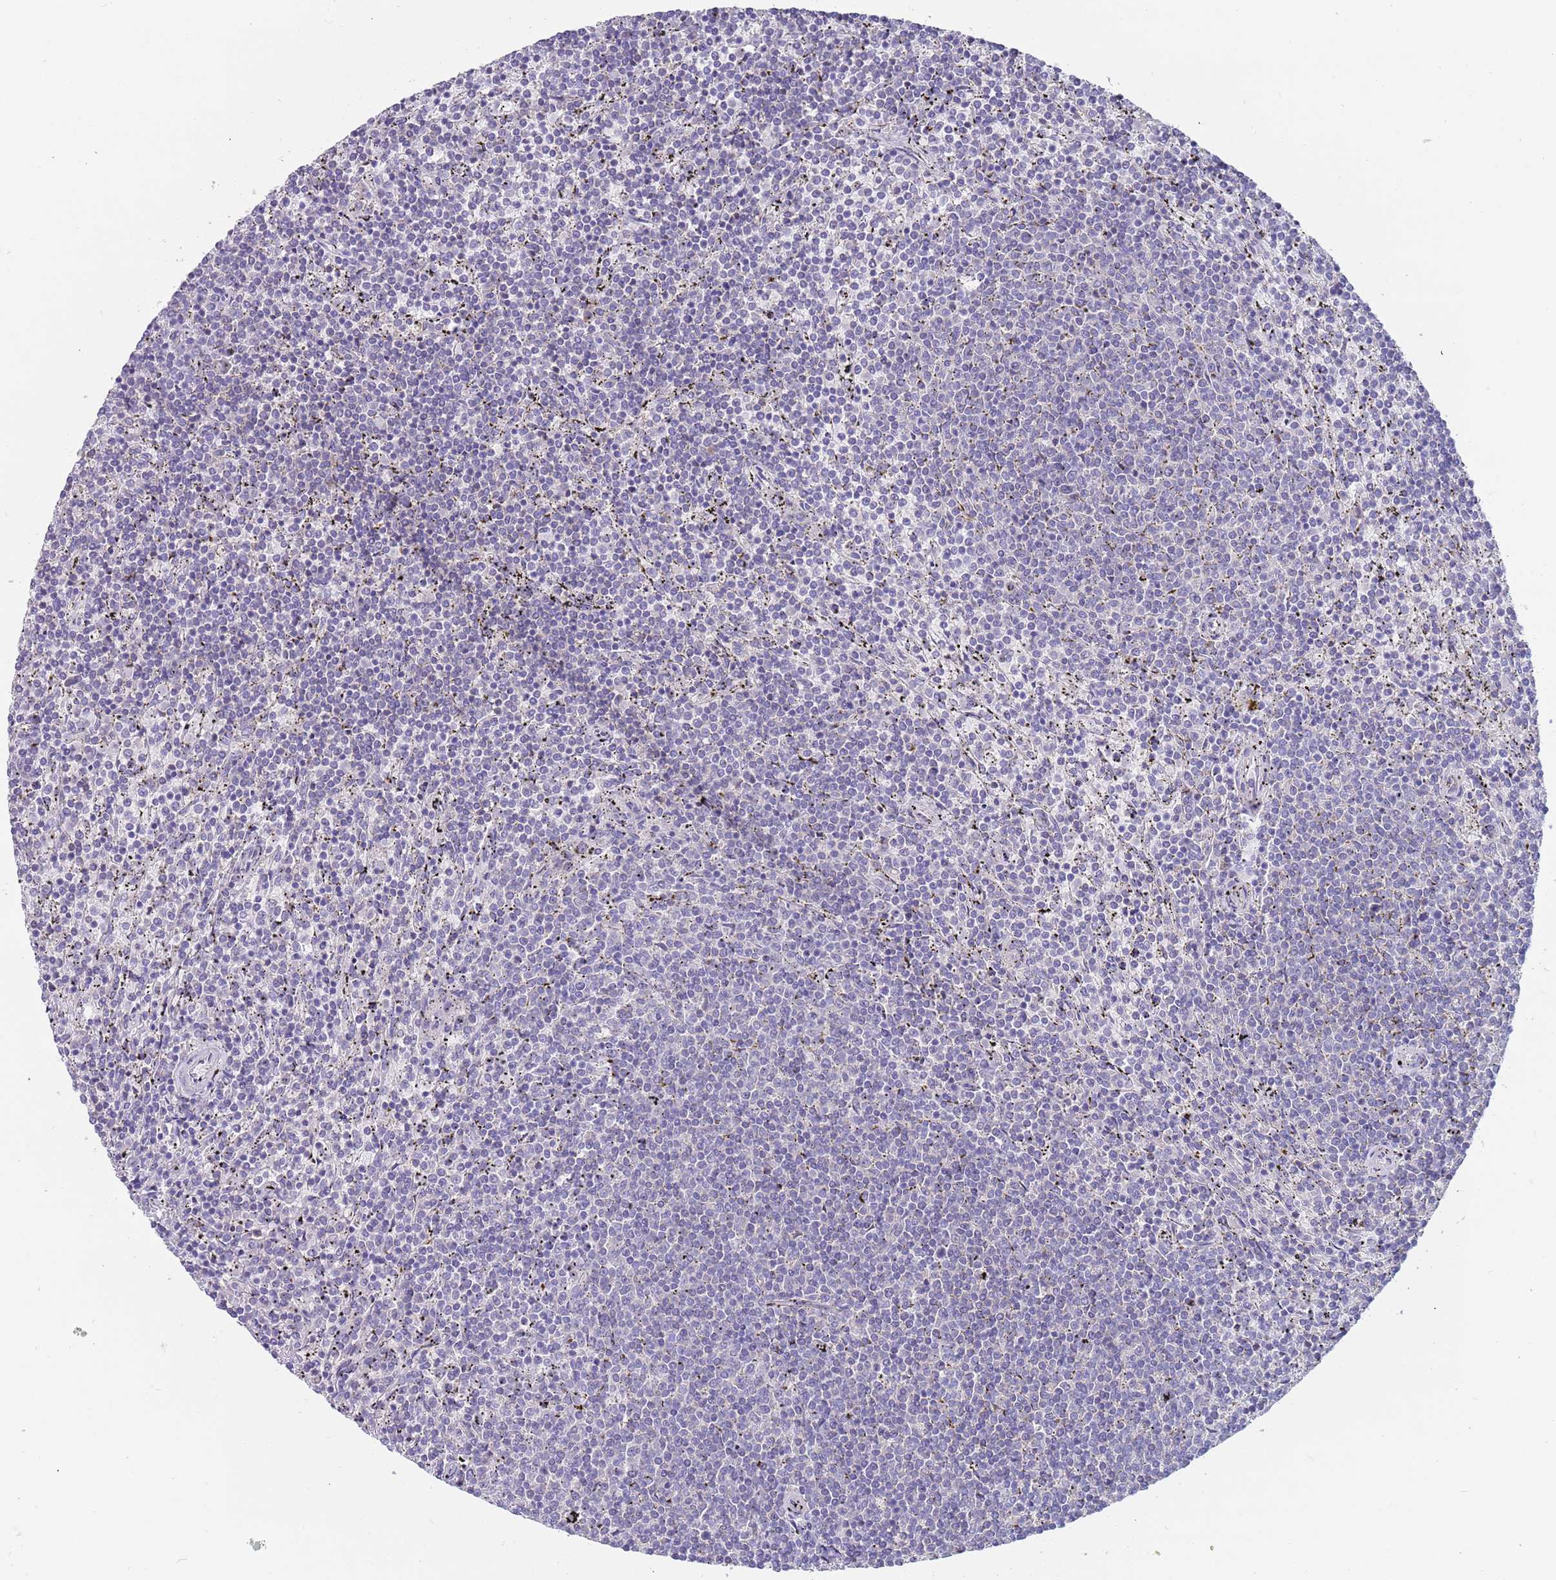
{"staining": {"intensity": "negative", "quantity": "none", "location": "none"}, "tissue": "lymphoma", "cell_type": "Tumor cells", "image_type": "cancer", "snomed": [{"axis": "morphology", "description": "Malignant lymphoma, non-Hodgkin's type, Low grade"}, {"axis": "topography", "description": "Spleen"}], "caption": "There is no significant positivity in tumor cells of lymphoma. (Brightfield microscopy of DAB immunohistochemistry at high magnification).", "gene": "TYW1", "patient": {"sex": "female", "age": 50}}